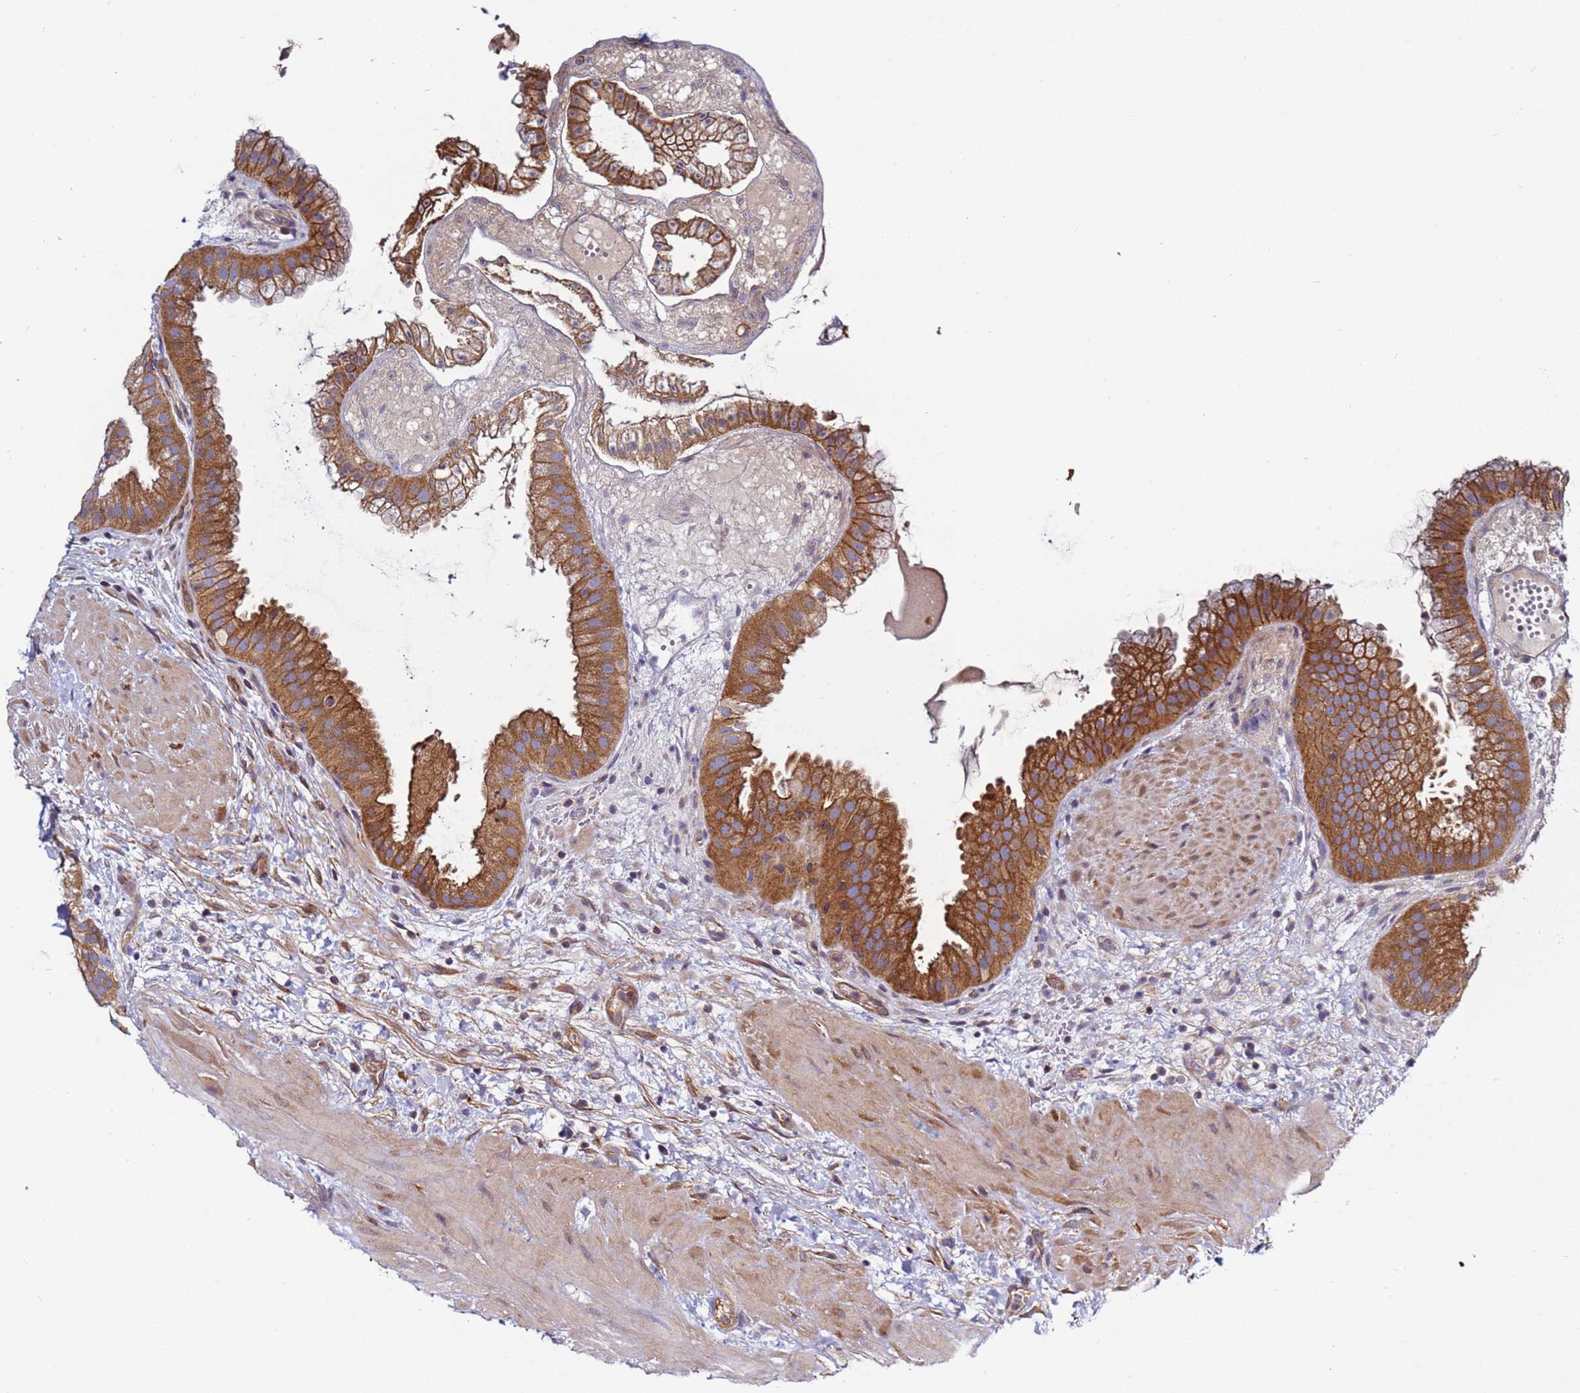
{"staining": {"intensity": "strong", "quantity": ">75%", "location": "cytoplasmic/membranous"}, "tissue": "gallbladder", "cell_type": "Glandular cells", "image_type": "normal", "snomed": [{"axis": "morphology", "description": "Normal tissue, NOS"}, {"axis": "topography", "description": "Gallbladder"}], "caption": "The image displays staining of benign gallbladder, revealing strong cytoplasmic/membranous protein positivity (brown color) within glandular cells.", "gene": "EFCAB8", "patient": {"sex": "female", "age": 64}}